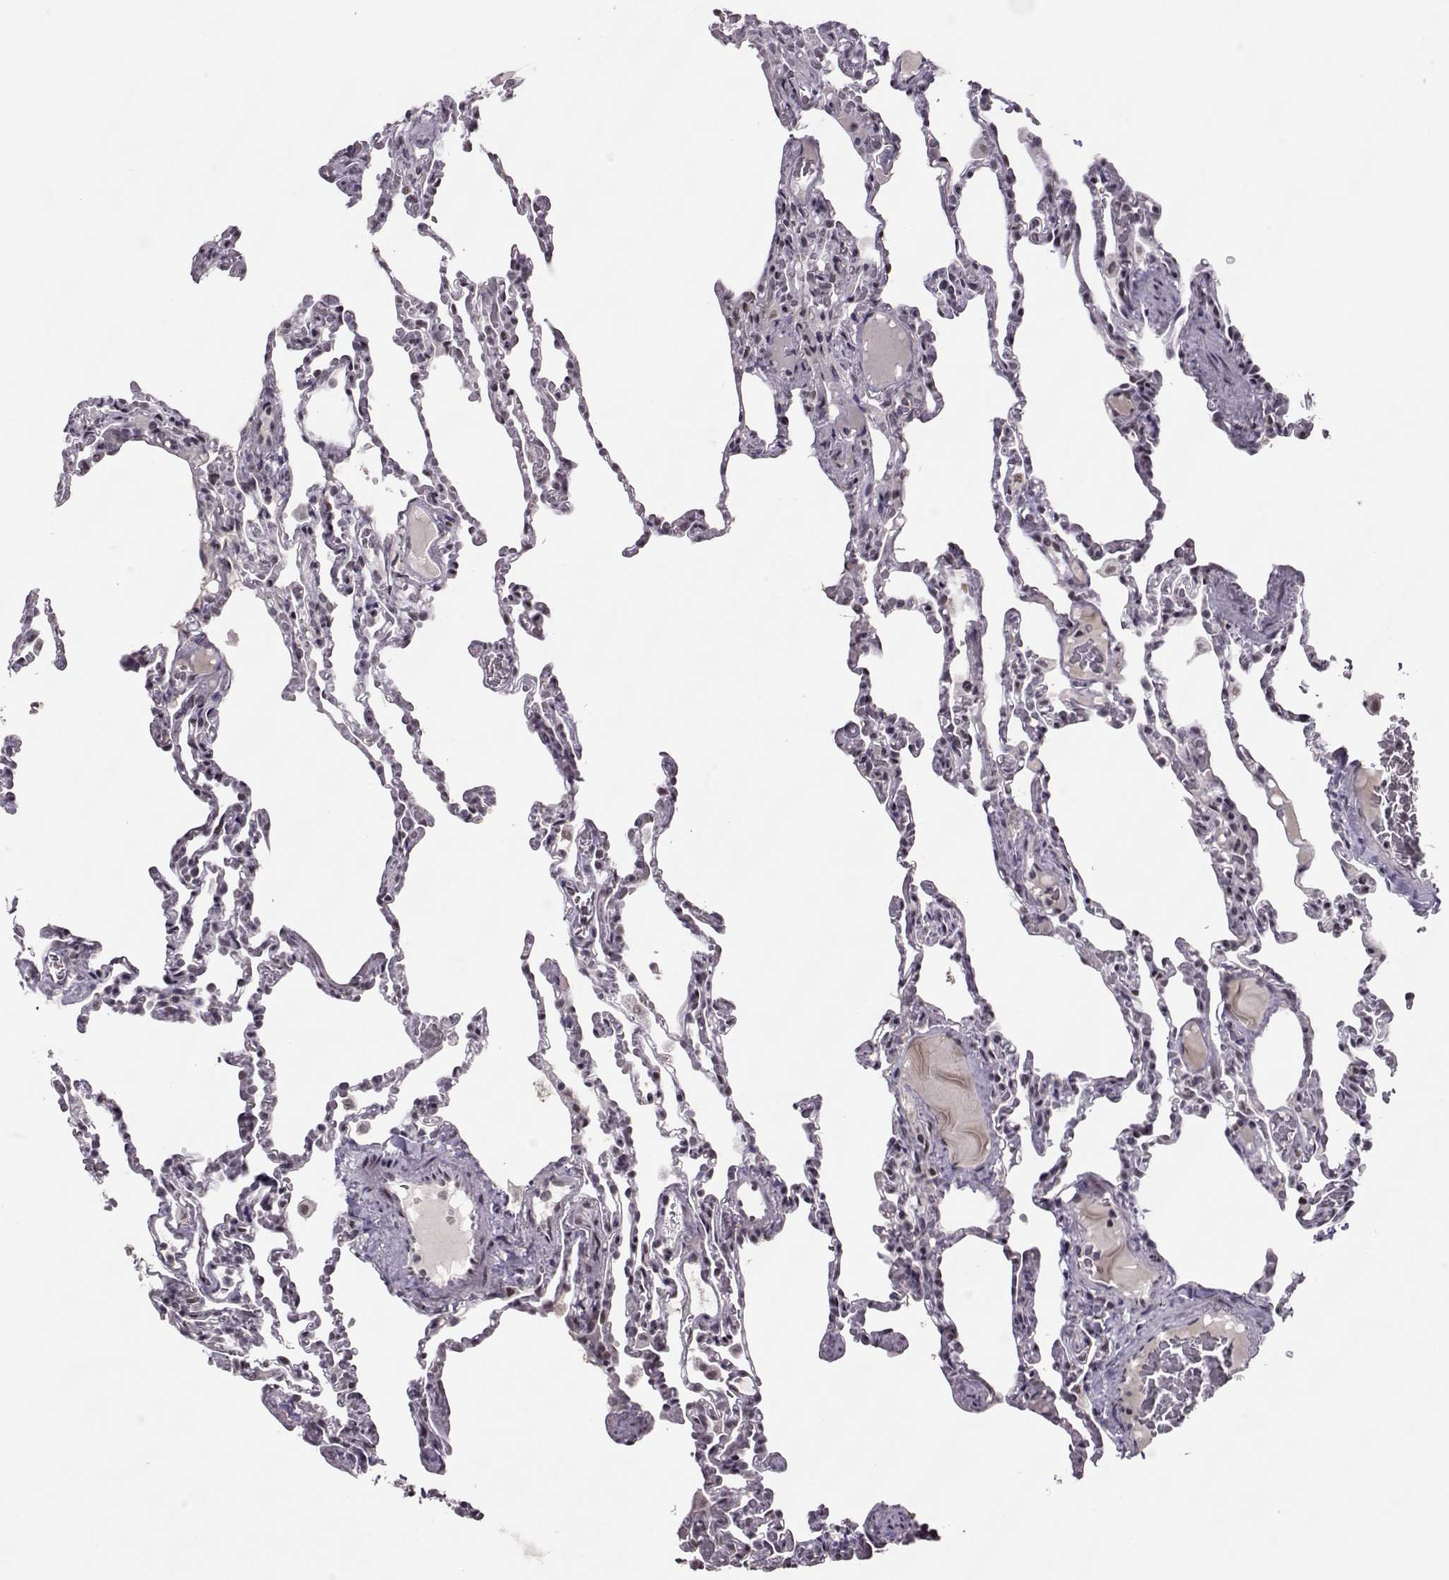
{"staining": {"intensity": "weak", "quantity": "25%-75%", "location": "nuclear"}, "tissue": "lung", "cell_type": "Alveolar cells", "image_type": "normal", "snomed": [{"axis": "morphology", "description": "Normal tissue, NOS"}, {"axis": "topography", "description": "Lung"}], "caption": "Immunohistochemistry (IHC) photomicrograph of unremarkable human lung stained for a protein (brown), which displays low levels of weak nuclear staining in approximately 25%-75% of alveolar cells.", "gene": "LIN28A", "patient": {"sex": "female", "age": 43}}